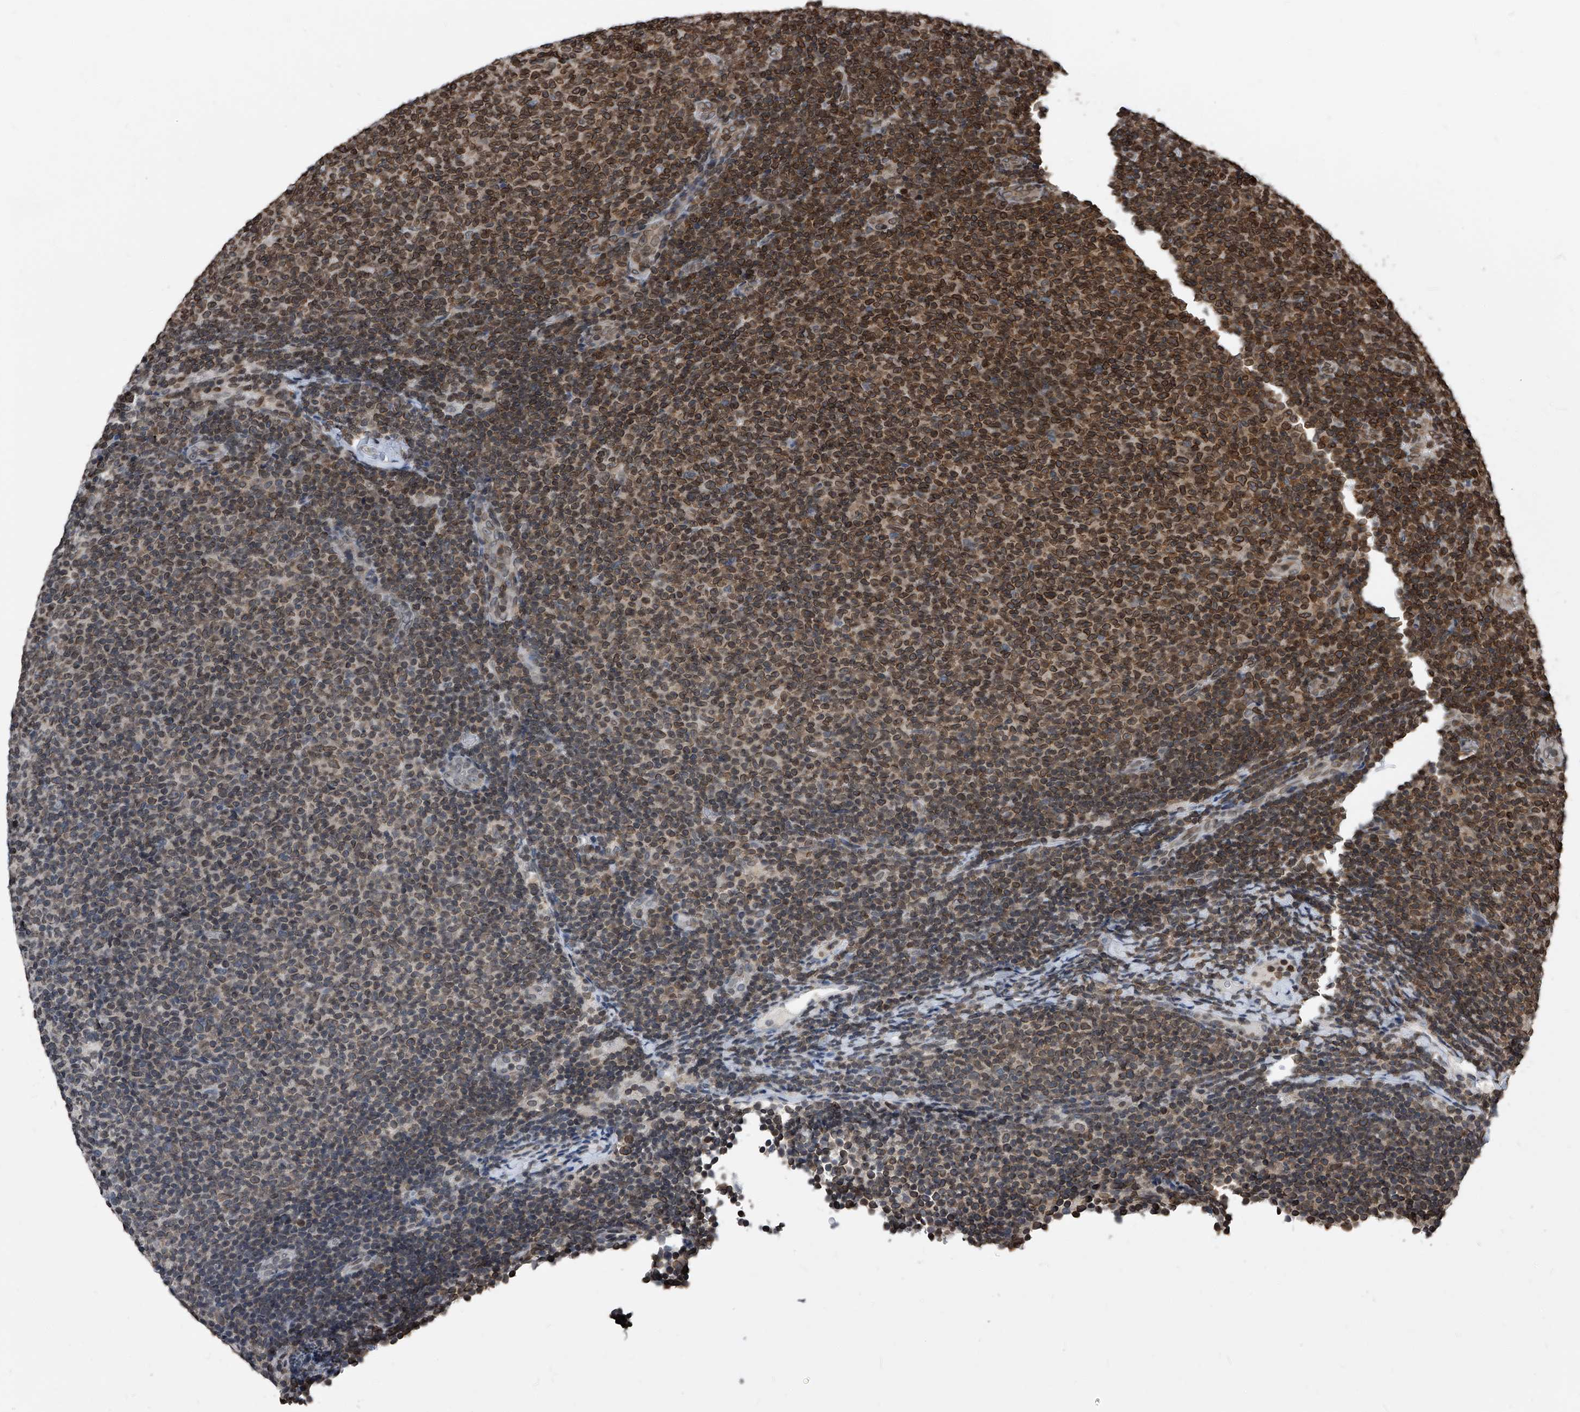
{"staining": {"intensity": "moderate", "quantity": "25%-75%", "location": "cytoplasmic/membranous,nuclear"}, "tissue": "lymphoma", "cell_type": "Tumor cells", "image_type": "cancer", "snomed": [{"axis": "morphology", "description": "Malignant lymphoma, non-Hodgkin's type, Low grade"}, {"axis": "topography", "description": "Lymph node"}], "caption": "Approximately 25%-75% of tumor cells in malignant lymphoma, non-Hodgkin's type (low-grade) demonstrate moderate cytoplasmic/membranous and nuclear protein expression as visualized by brown immunohistochemical staining.", "gene": "PHF20", "patient": {"sex": "male", "age": 66}}